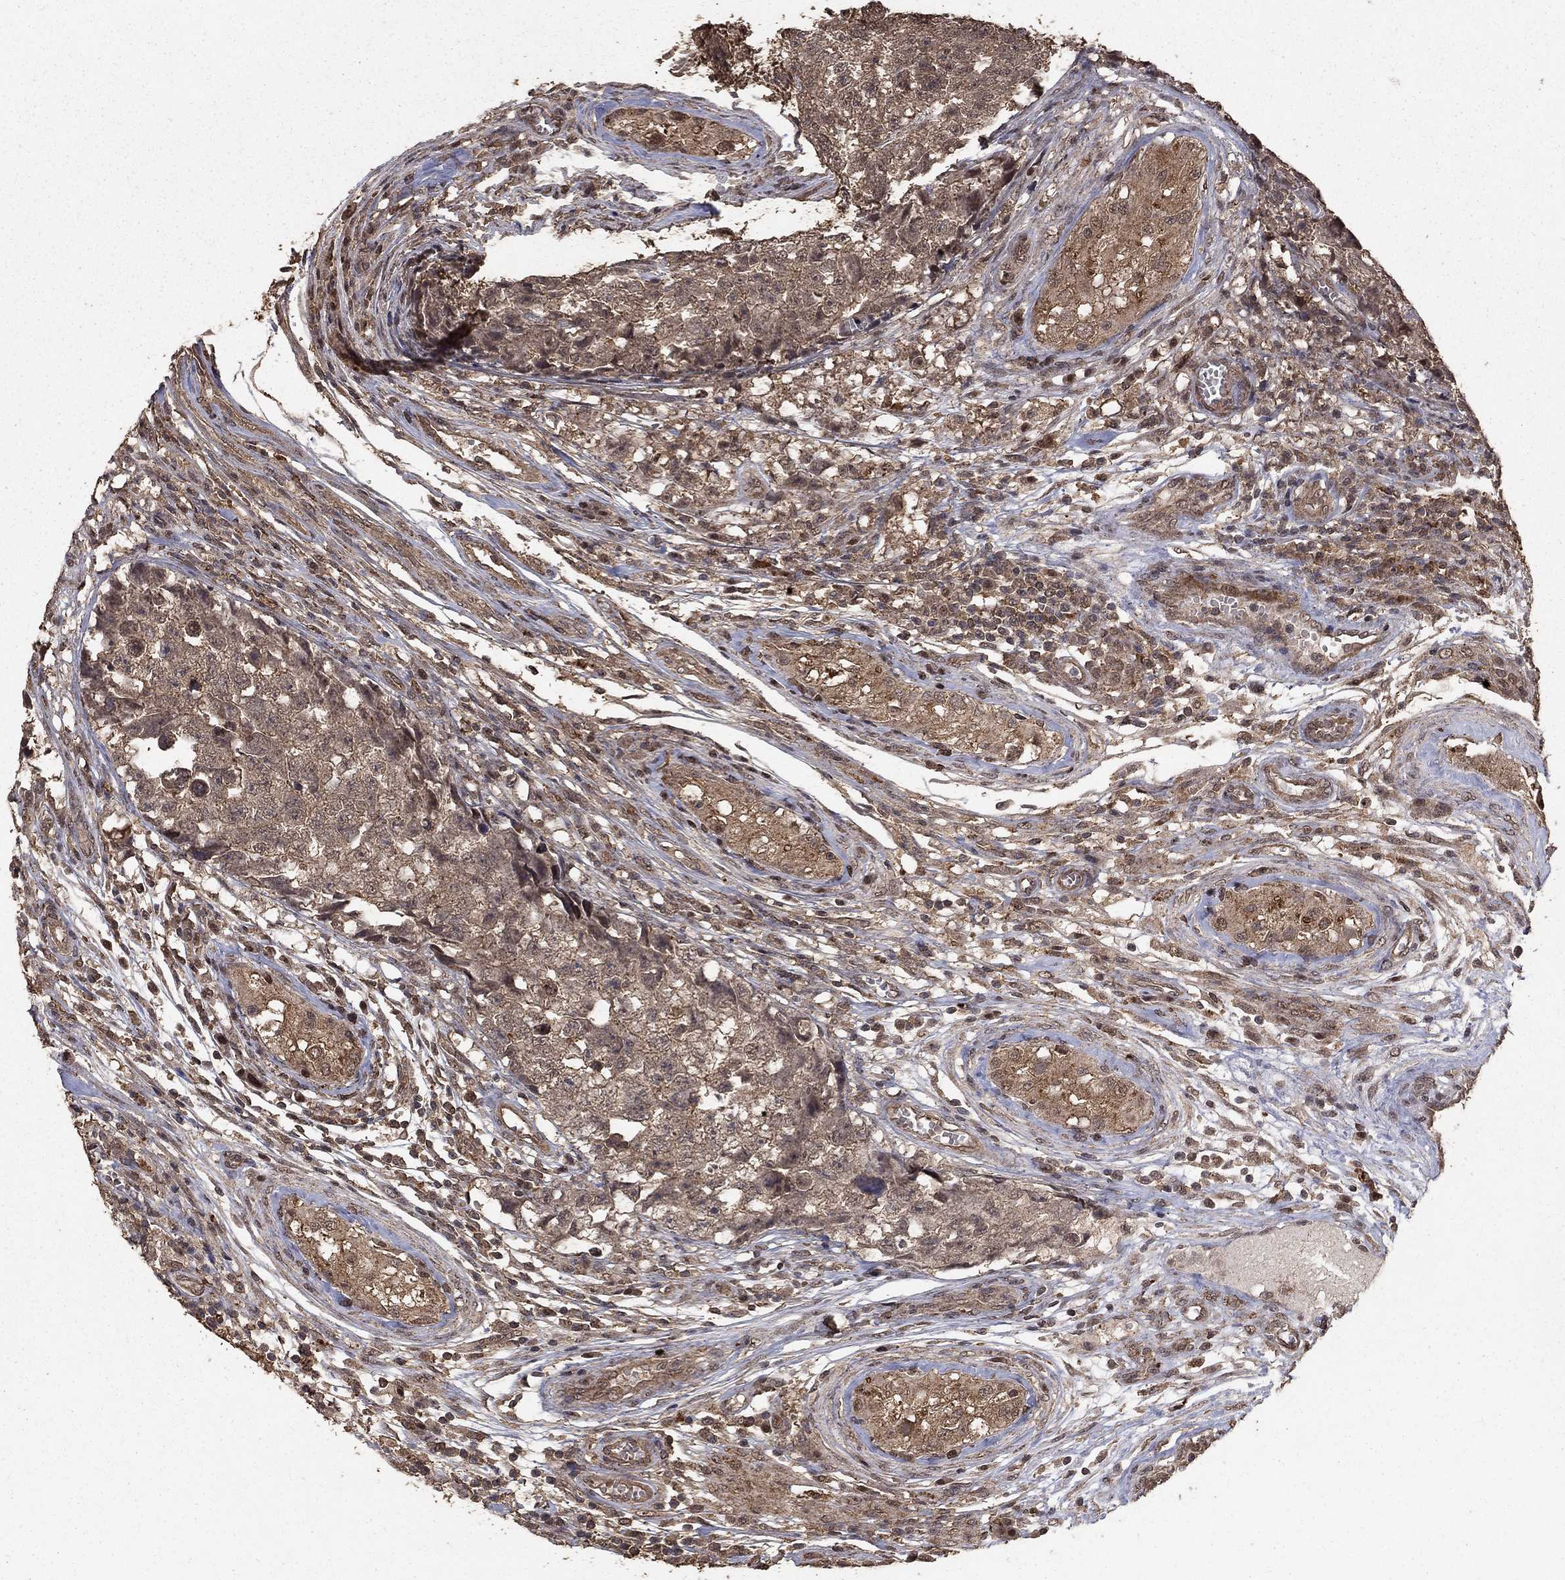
{"staining": {"intensity": "weak", "quantity": ">75%", "location": "cytoplasmic/membranous"}, "tissue": "testis cancer", "cell_type": "Tumor cells", "image_type": "cancer", "snomed": [{"axis": "morphology", "description": "Seminoma, NOS"}, {"axis": "morphology", "description": "Carcinoma, Embryonal, NOS"}, {"axis": "topography", "description": "Testis"}], "caption": "There is low levels of weak cytoplasmic/membranous expression in tumor cells of testis seminoma, as demonstrated by immunohistochemical staining (brown color).", "gene": "PRDM1", "patient": {"sex": "male", "age": 22}}